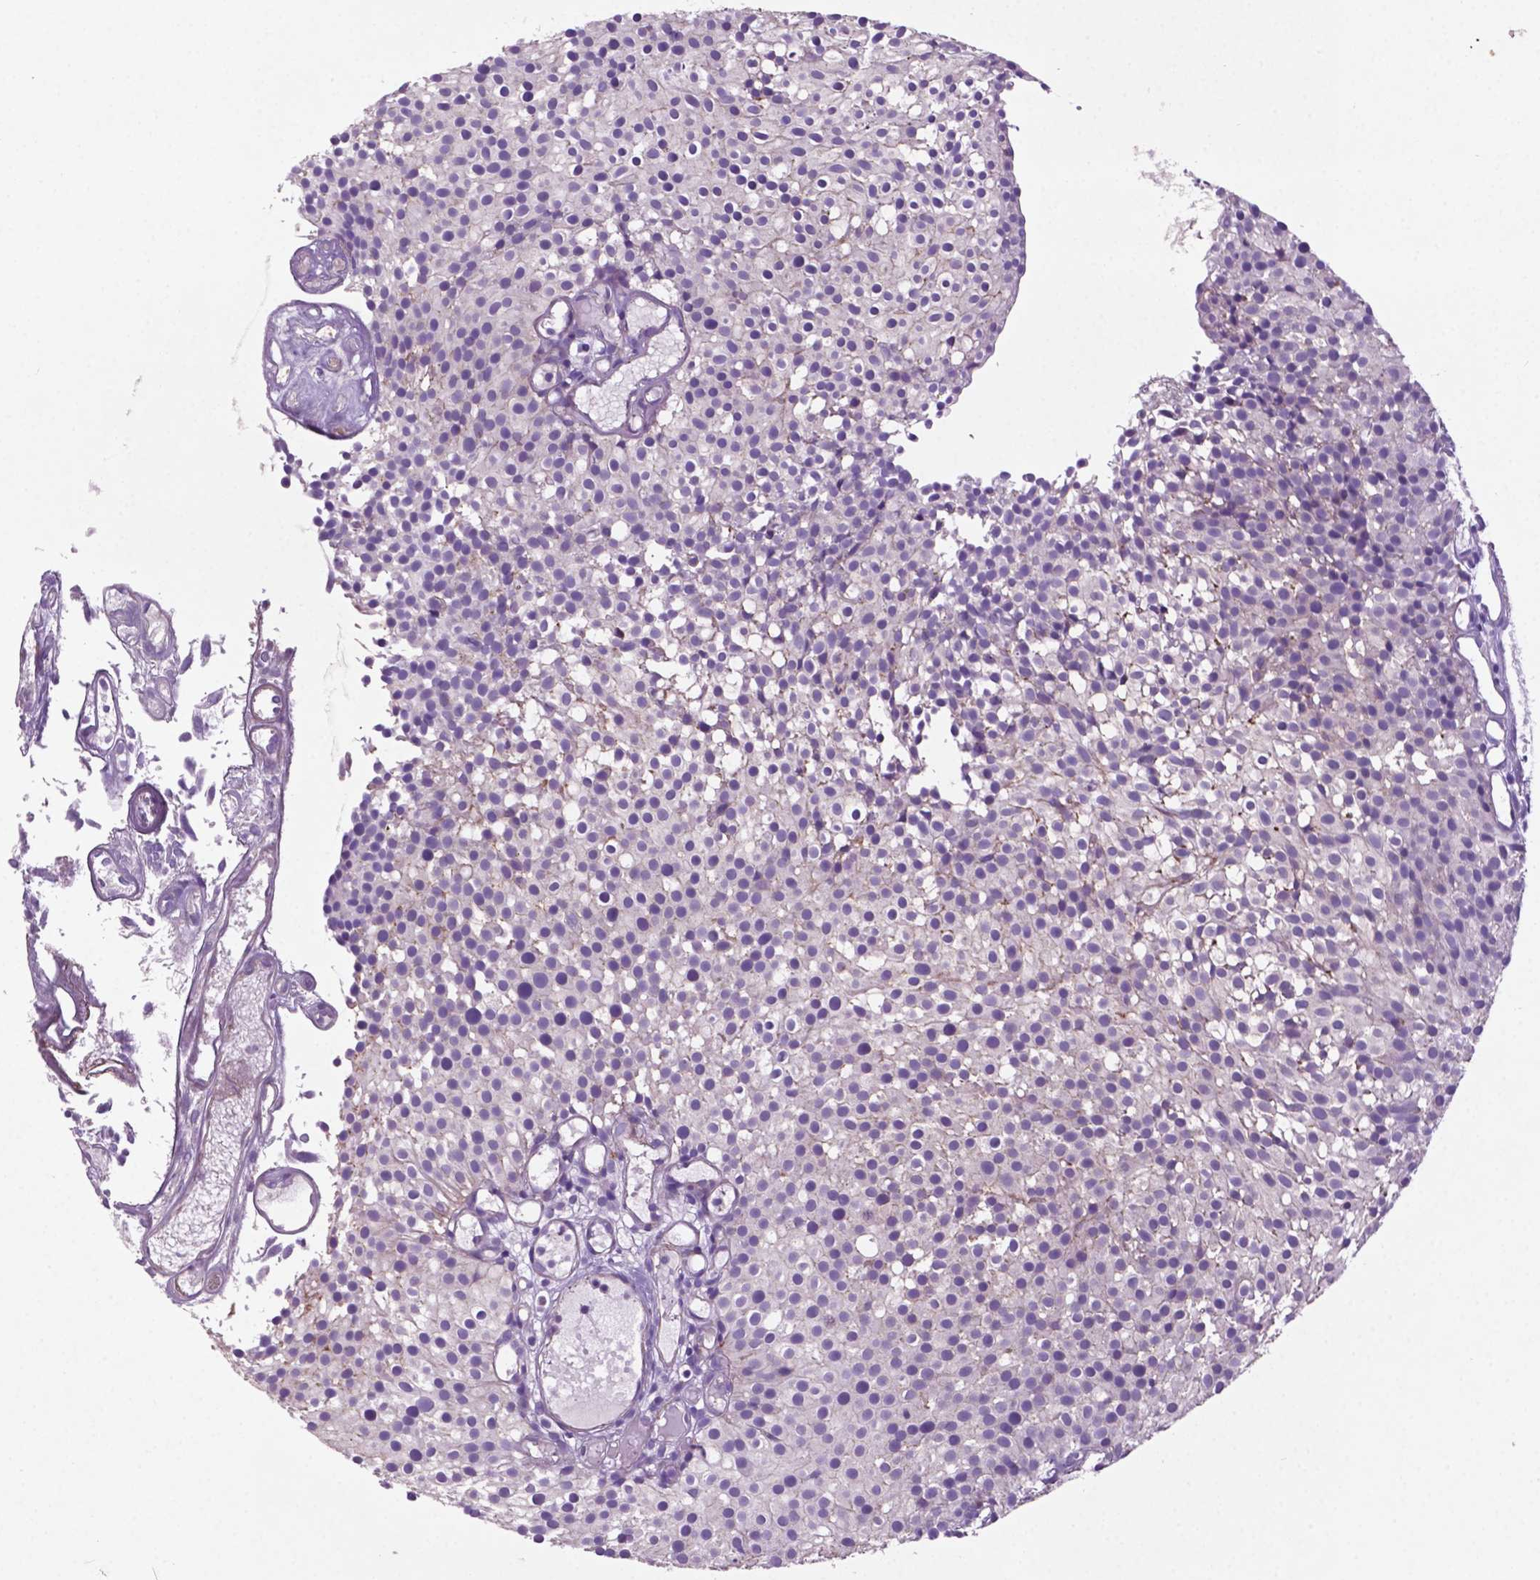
{"staining": {"intensity": "negative", "quantity": "none", "location": "none"}, "tissue": "urothelial cancer", "cell_type": "Tumor cells", "image_type": "cancer", "snomed": [{"axis": "morphology", "description": "Urothelial carcinoma, Low grade"}, {"axis": "topography", "description": "Urinary bladder"}], "caption": "There is no significant staining in tumor cells of low-grade urothelial carcinoma.", "gene": "BMP4", "patient": {"sex": "male", "age": 63}}